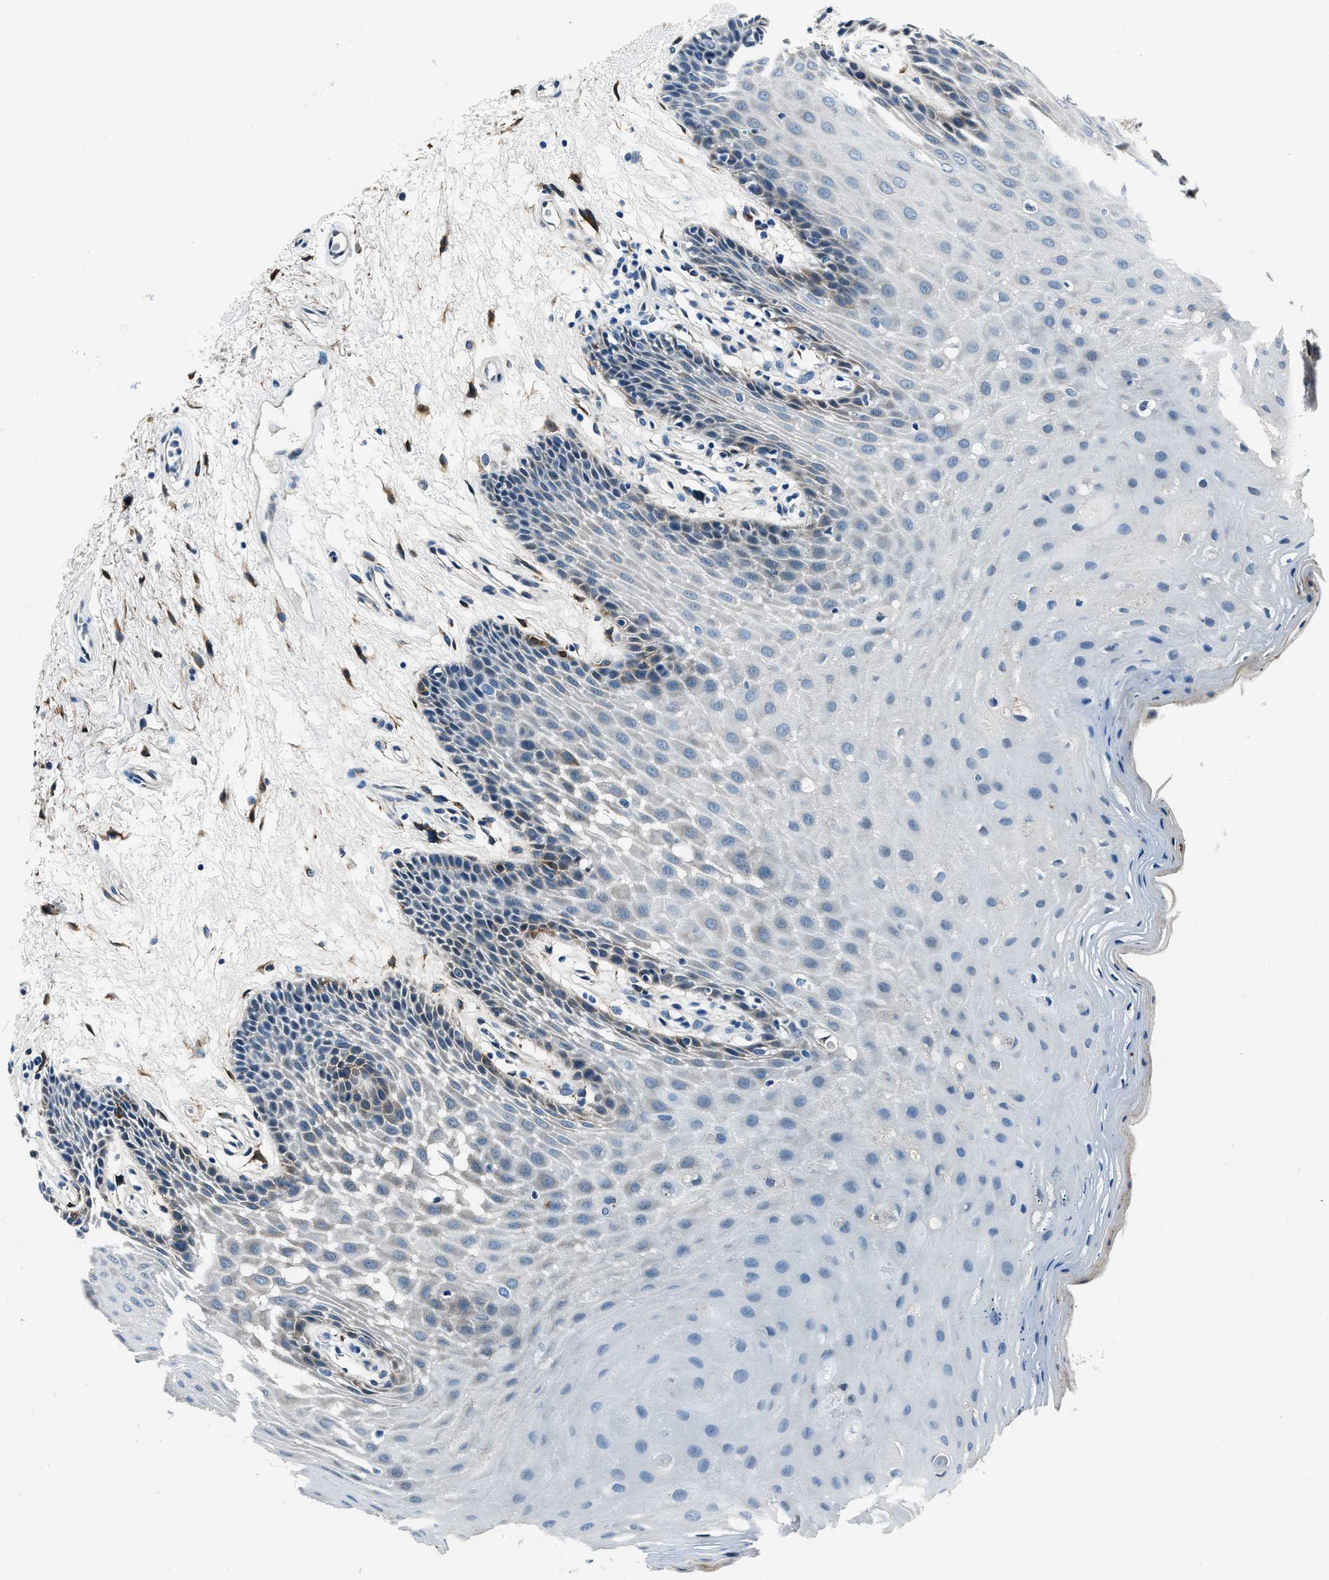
{"staining": {"intensity": "negative", "quantity": "none", "location": "none"}, "tissue": "oral mucosa", "cell_type": "Squamous epithelial cells", "image_type": "normal", "snomed": [{"axis": "morphology", "description": "Normal tissue, NOS"}, {"axis": "morphology", "description": "Squamous cell carcinoma, NOS"}, {"axis": "topography", "description": "Oral tissue"}, {"axis": "topography", "description": "Head-Neck"}], "caption": "IHC of benign oral mucosa reveals no expression in squamous epithelial cells.", "gene": "PTPDC1", "patient": {"sex": "male", "age": 71}}